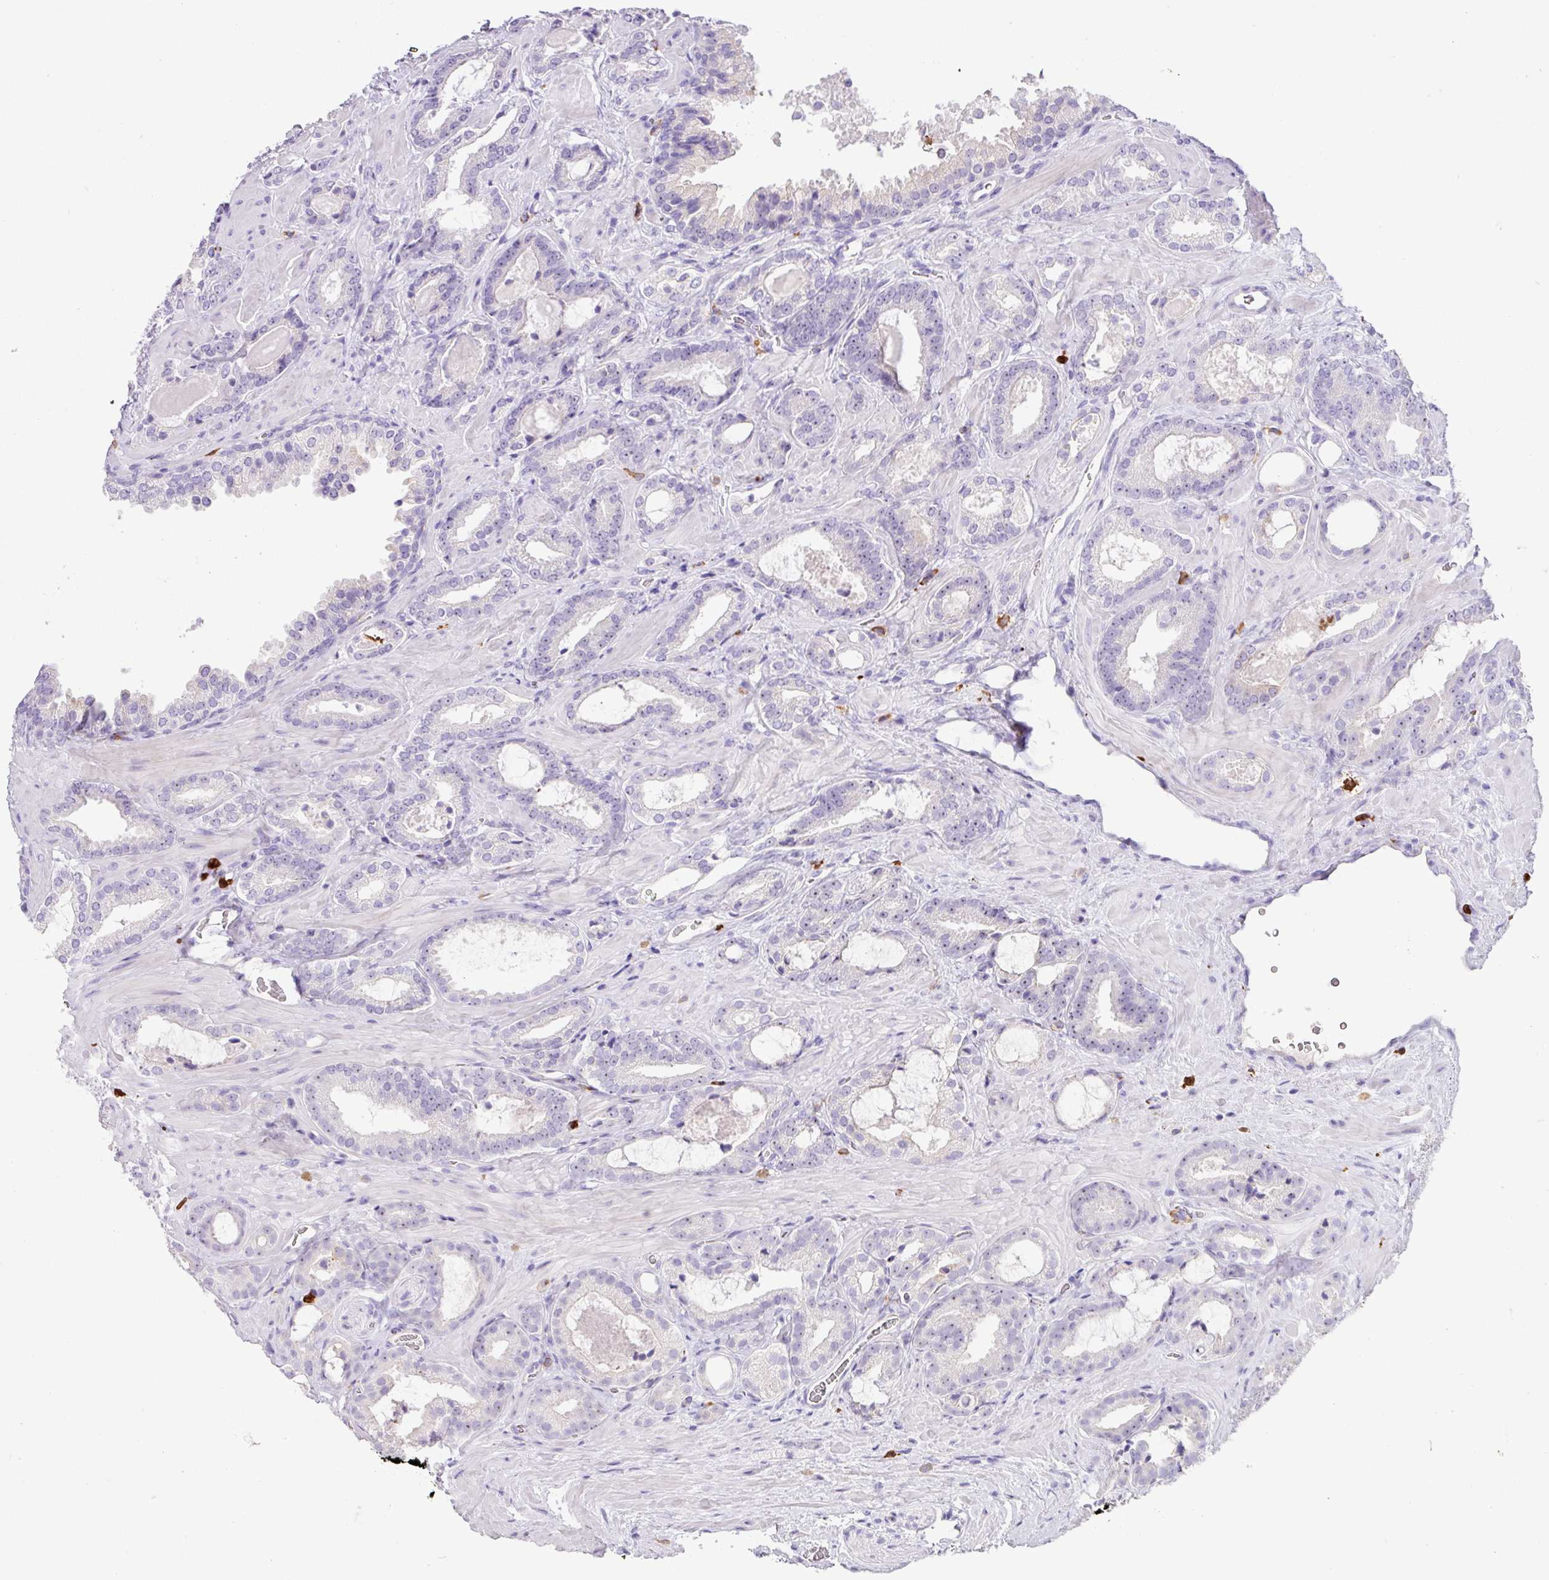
{"staining": {"intensity": "negative", "quantity": "none", "location": "none"}, "tissue": "prostate cancer", "cell_type": "Tumor cells", "image_type": "cancer", "snomed": [{"axis": "morphology", "description": "Adenocarcinoma, Low grade"}, {"axis": "topography", "description": "Prostate"}], "caption": "An immunohistochemistry (IHC) micrograph of prostate cancer (low-grade adenocarcinoma) is shown. There is no staining in tumor cells of prostate cancer (low-grade adenocarcinoma). (Brightfield microscopy of DAB (3,3'-diaminobenzidine) IHC at high magnification).", "gene": "MRM2", "patient": {"sex": "male", "age": 62}}